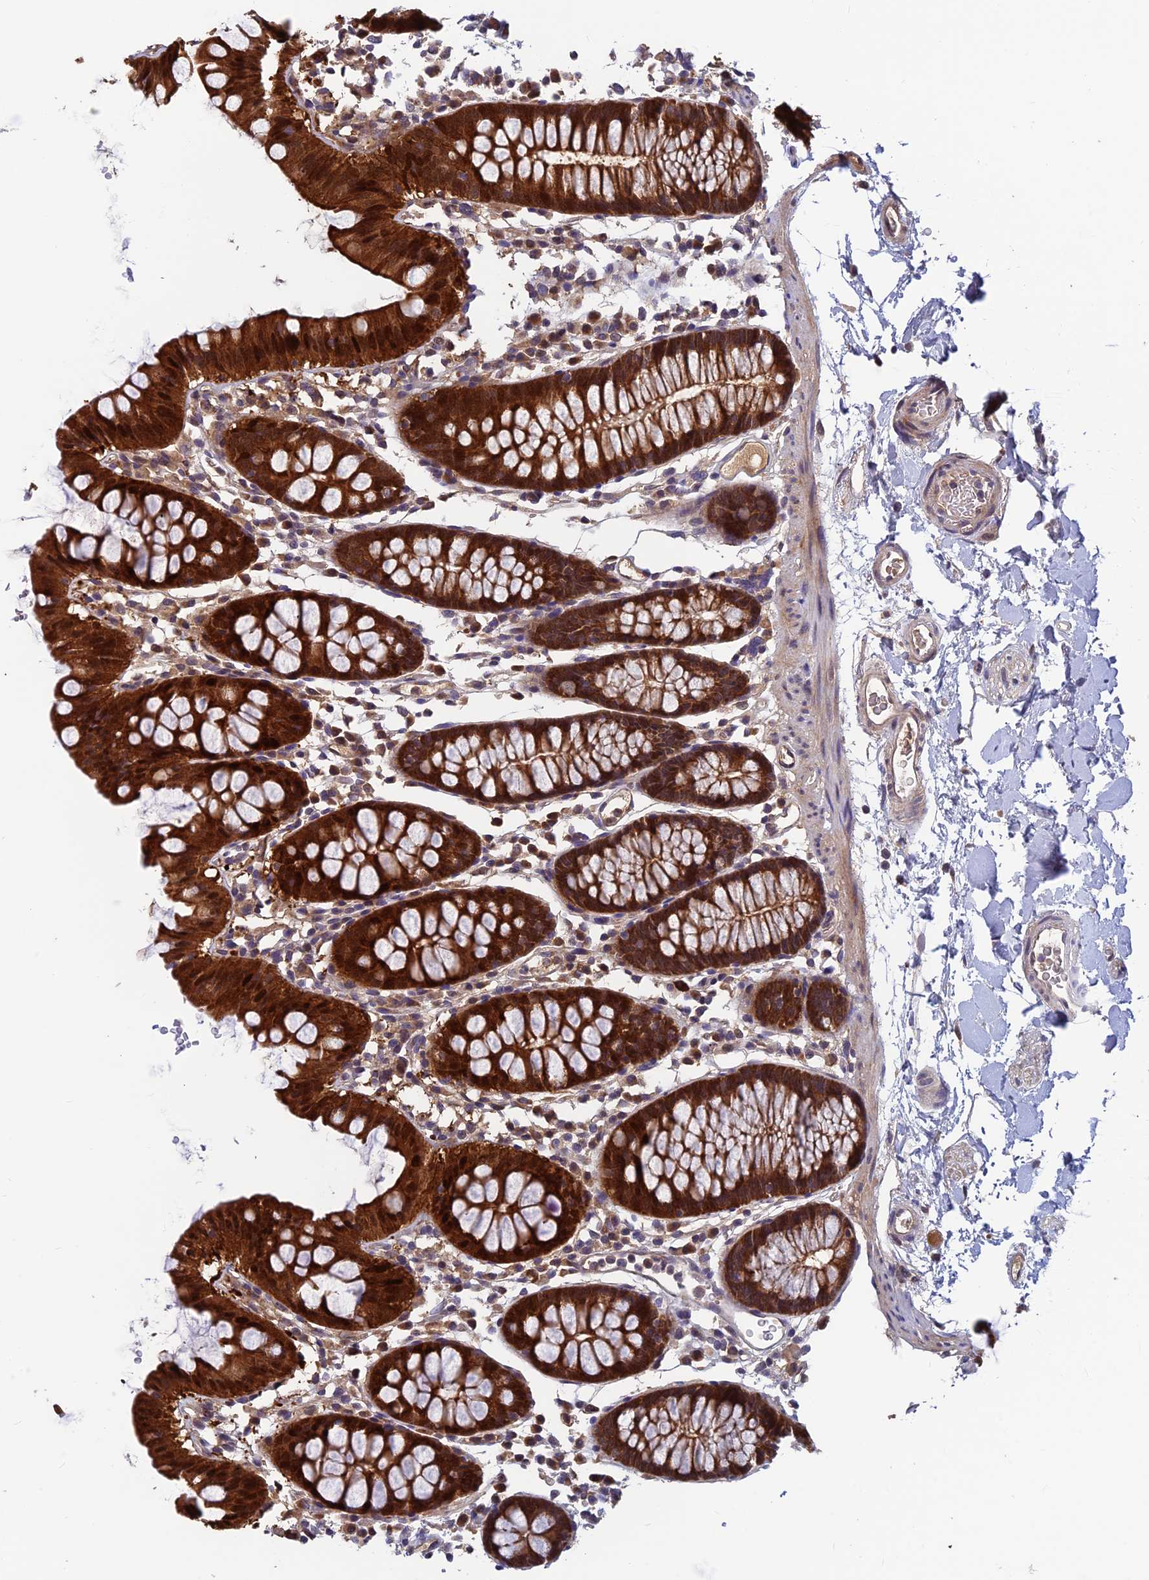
{"staining": {"intensity": "moderate", "quantity": ">75%", "location": "cytoplasmic/membranous"}, "tissue": "colon", "cell_type": "Endothelial cells", "image_type": "normal", "snomed": [{"axis": "morphology", "description": "Normal tissue, NOS"}, {"axis": "topography", "description": "Colon"}], "caption": "Immunohistochemical staining of normal colon demonstrates medium levels of moderate cytoplasmic/membranous positivity in approximately >75% of endothelial cells. The staining was performed using DAB (3,3'-diaminobenzidine), with brown indicating positive protein expression. Nuclei are stained blue with hematoxylin.", "gene": "CCDC15", "patient": {"sex": "male", "age": 75}}